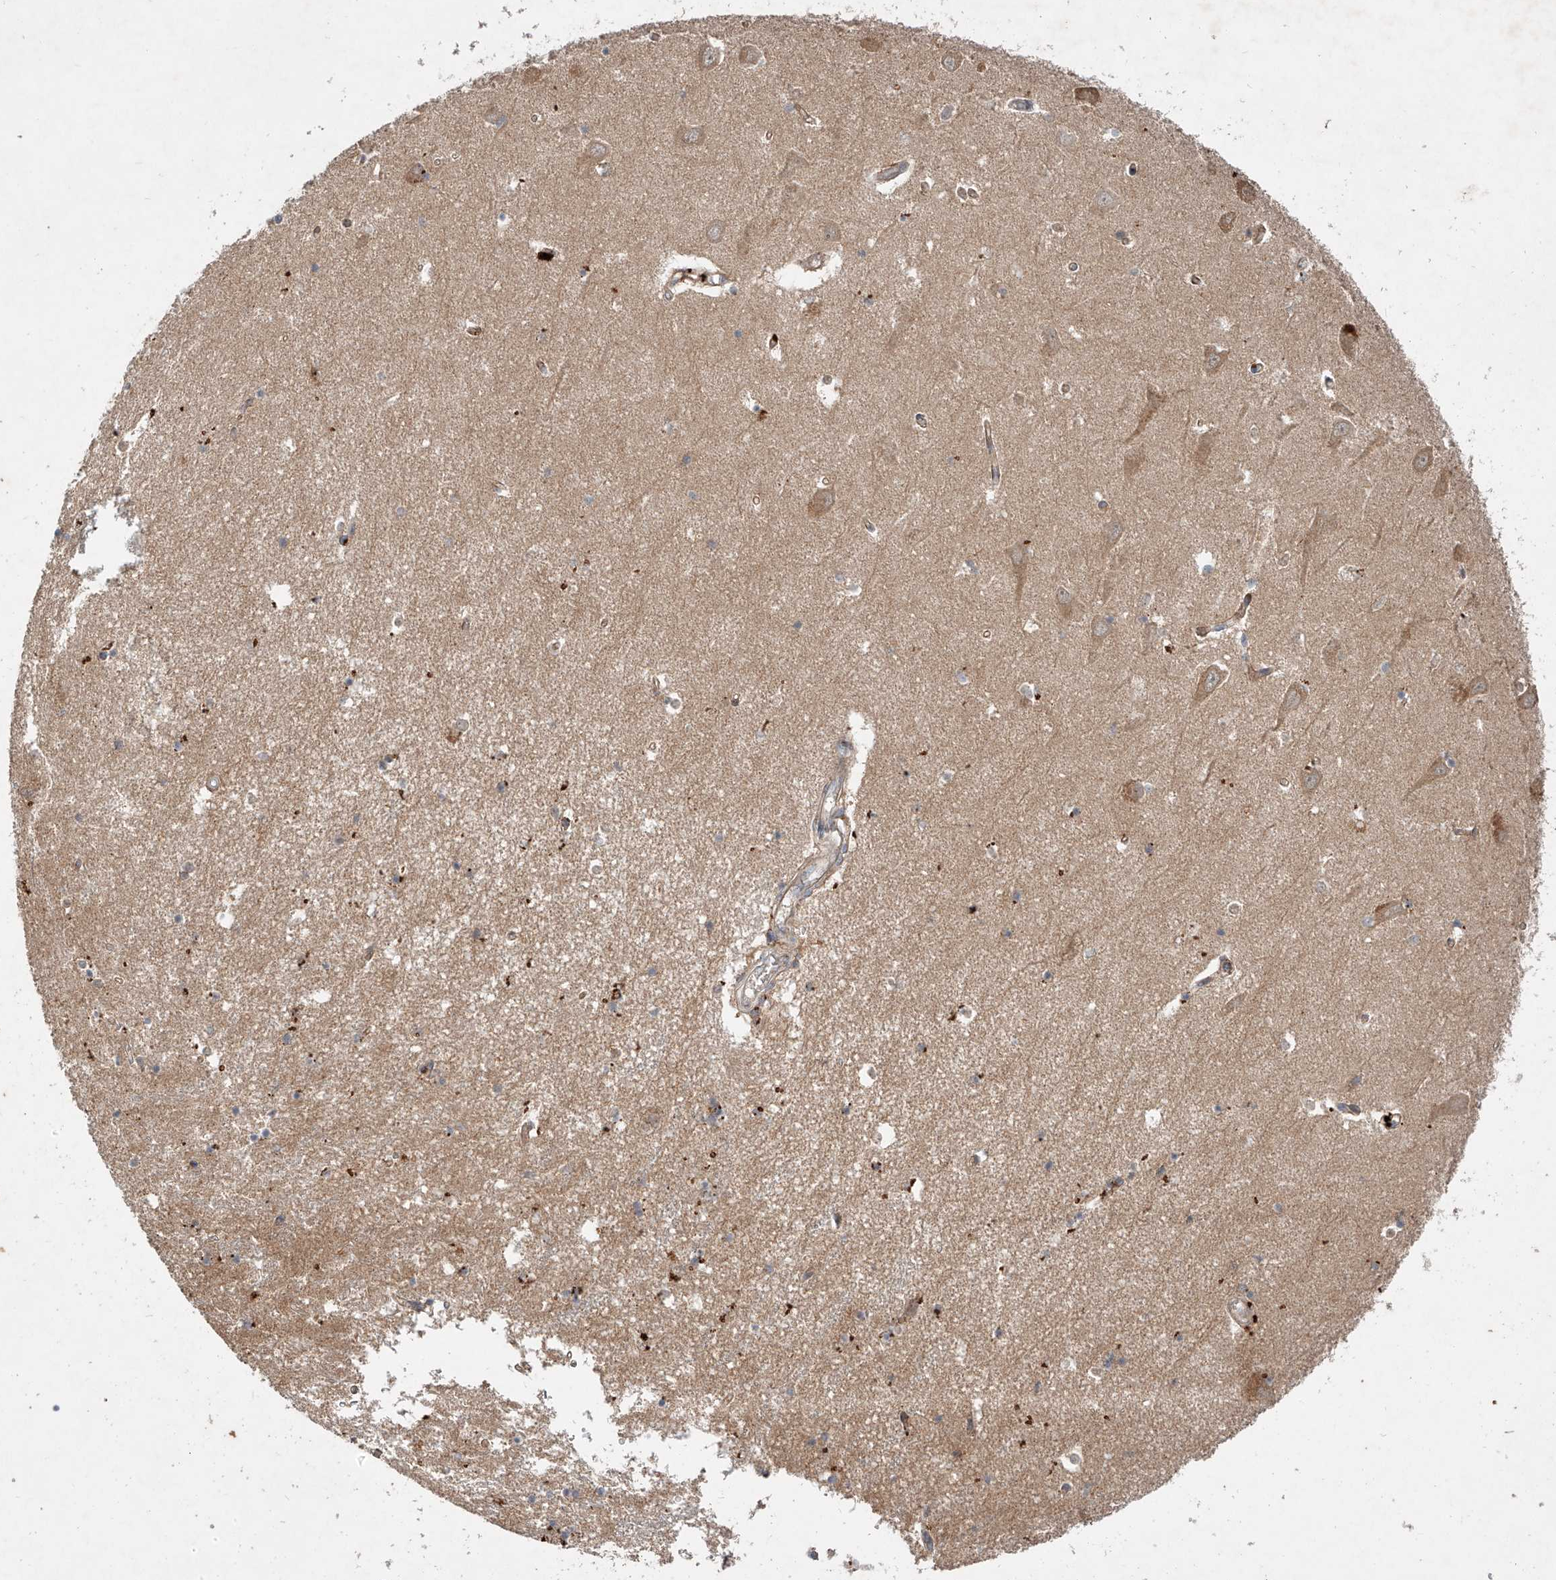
{"staining": {"intensity": "moderate", "quantity": "<25%", "location": "cytoplasmic/membranous"}, "tissue": "hippocampus", "cell_type": "Glial cells", "image_type": "normal", "snomed": [{"axis": "morphology", "description": "Normal tissue, NOS"}, {"axis": "topography", "description": "Hippocampus"}], "caption": "High-magnification brightfield microscopy of normal hippocampus stained with DAB (3,3'-diaminobenzidine) (brown) and counterstained with hematoxylin (blue). glial cells exhibit moderate cytoplasmic/membranous positivity is seen in approximately<25% of cells. The staining was performed using DAB (3,3'-diaminobenzidine) to visualize the protein expression in brown, while the nuclei were stained in blue with hematoxylin (Magnification: 20x).", "gene": "IER5", "patient": {"sex": "male", "age": 70}}